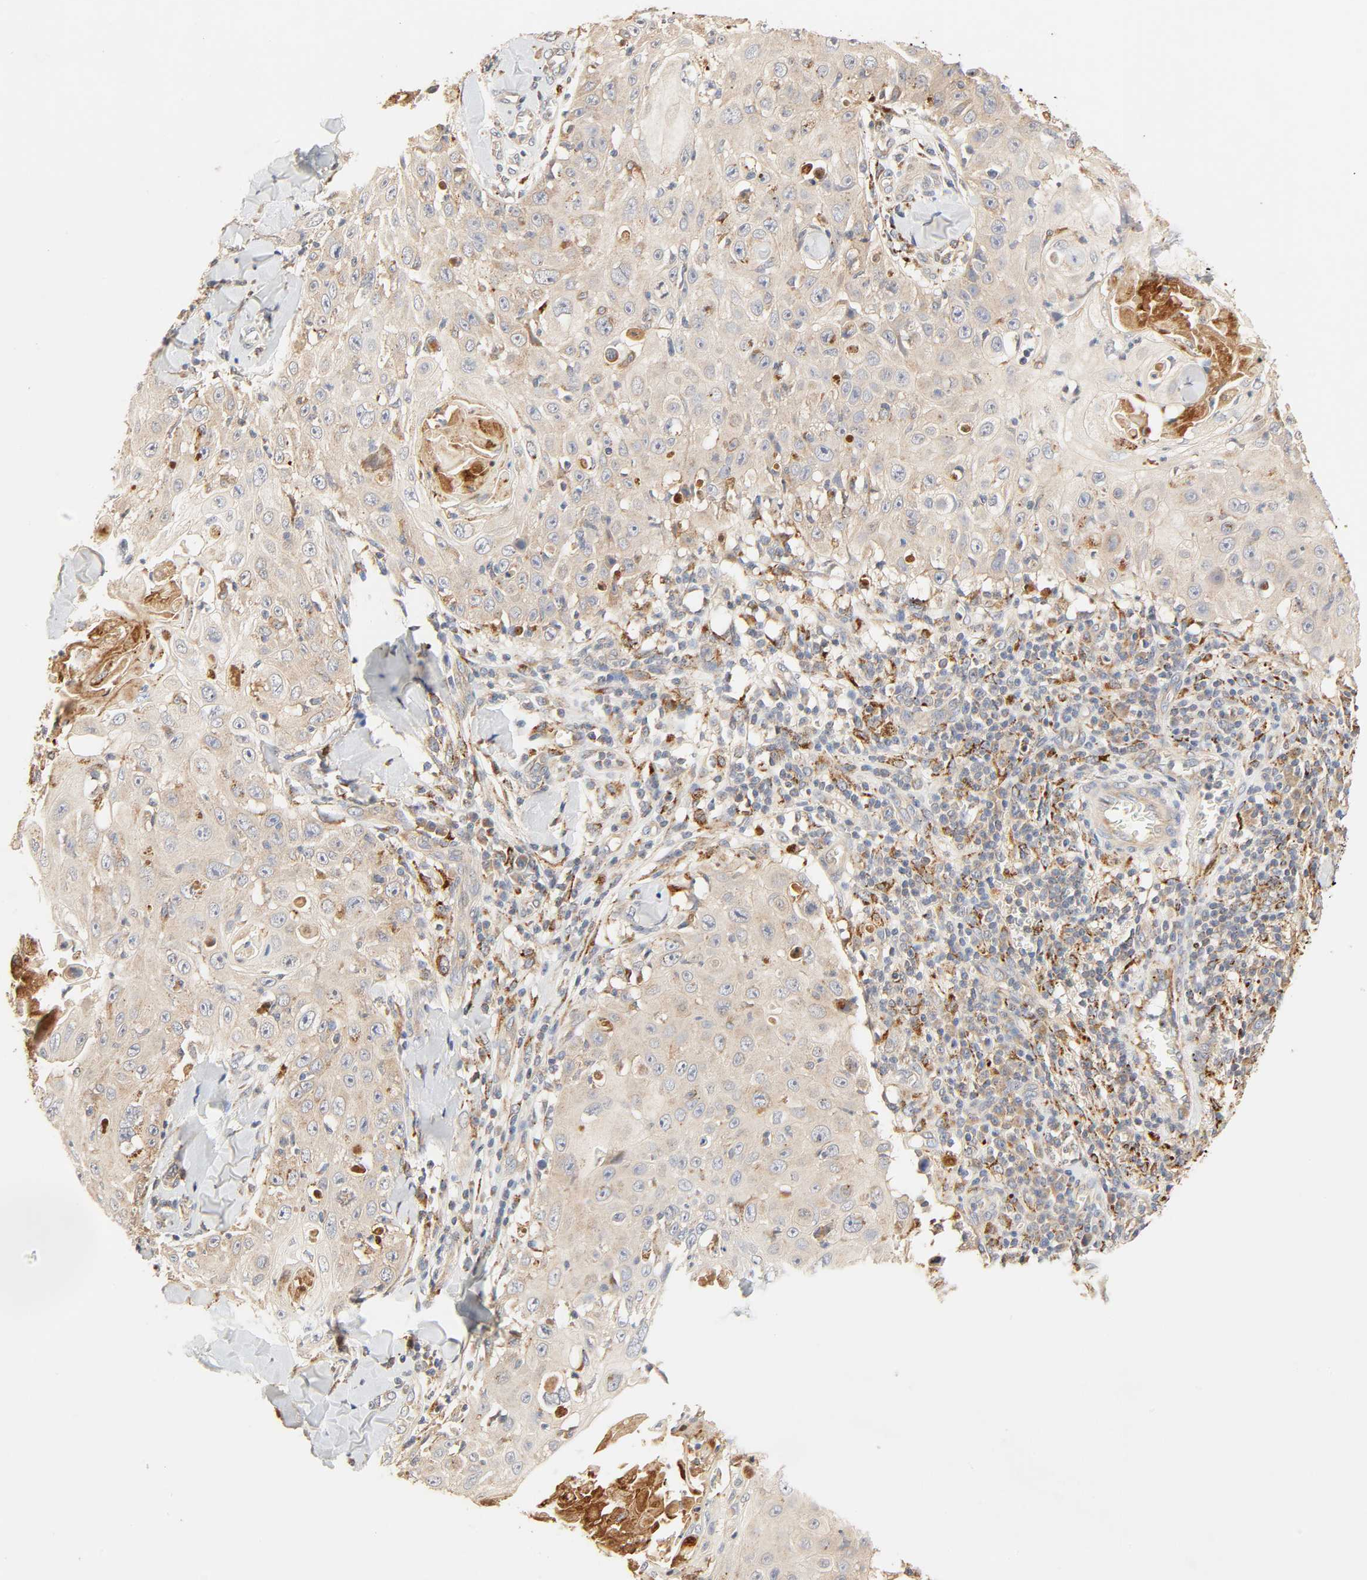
{"staining": {"intensity": "weak", "quantity": ">75%", "location": "cytoplasmic/membranous"}, "tissue": "skin cancer", "cell_type": "Tumor cells", "image_type": "cancer", "snomed": [{"axis": "morphology", "description": "Squamous cell carcinoma, NOS"}, {"axis": "topography", "description": "Skin"}], "caption": "Weak cytoplasmic/membranous staining for a protein is seen in about >75% of tumor cells of squamous cell carcinoma (skin) using IHC.", "gene": "MAPK6", "patient": {"sex": "male", "age": 86}}